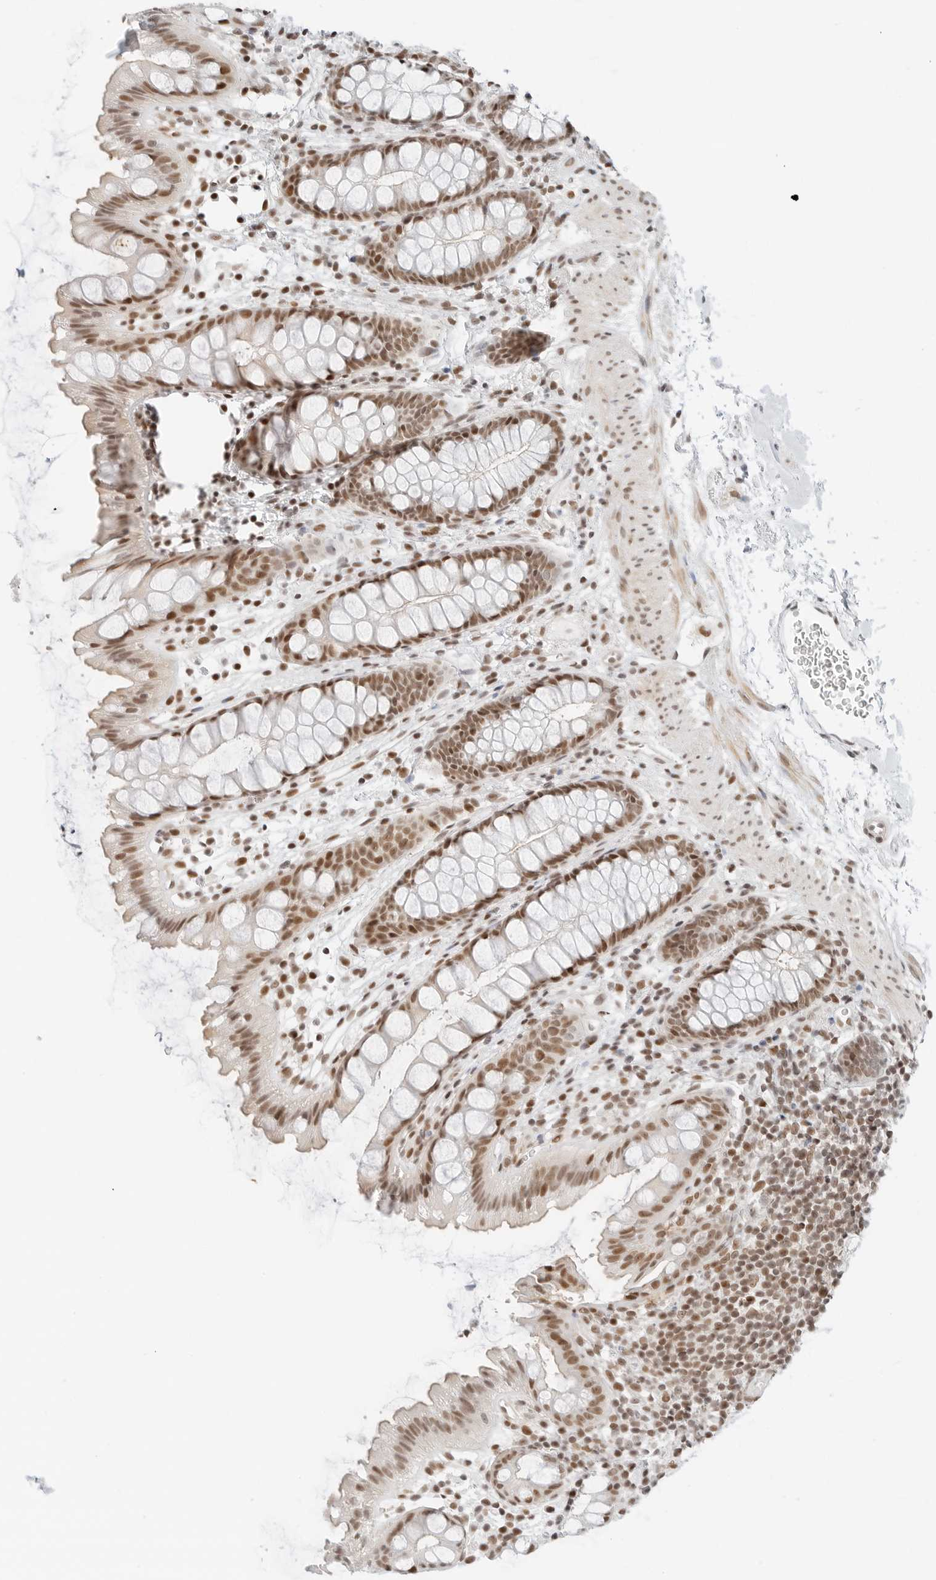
{"staining": {"intensity": "moderate", "quantity": ">75%", "location": "nuclear"}, "tissue": "rectum", "cell_type": "Glandular cells", "image_type": "normal", "snomed": [{"axis": "morphology", "description": "Normal tissue, NOS"}, {"axis": "topography", "description": "Rectum"}], "caption": "Rectum stained with immunohistochemistry (IHC) exhibits moderate nuclear staining in about >75% of glandular cells.", "gene": "CRTC2", "patient": {"sex": "female", "age": 65}}